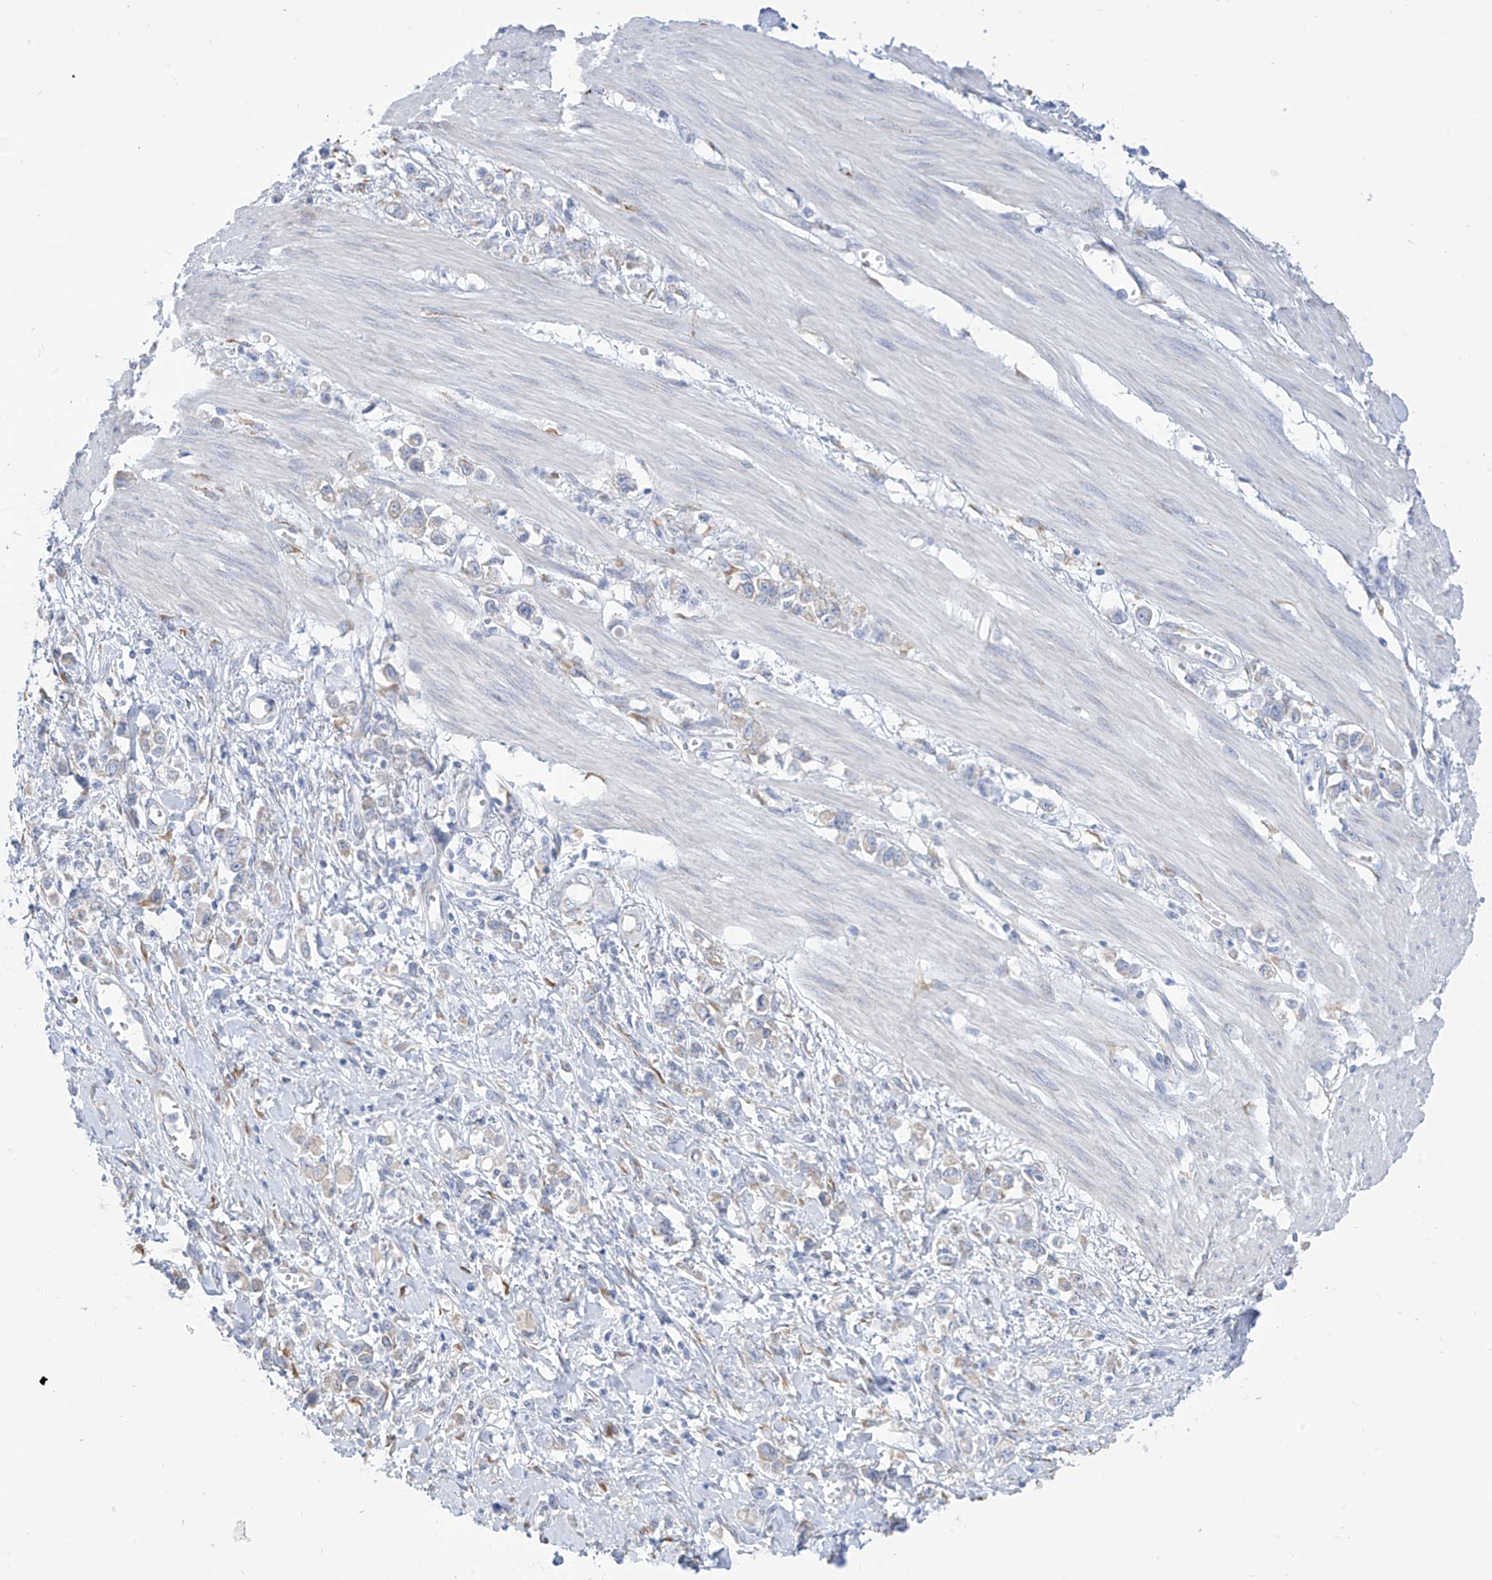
{"staining": {"intensity": "negative", "quantity": "none", "location": "none"}, "tissue": "stomach cancer", "cell_type": "Tumor cells", "image_type": "cancer", "snomed": [{"axis": "morphology", "description": "Adenocarcinoma, NOS"}, {"axis": "topography", "description": "Stomach"}], "caption": "The micrograph reveals no staining of tumor cells in stomach adenocarcinoma. (DAB (3,3'-diaminobenzidine) immunohistochemistry with hematoxylin counter stain).", "gene": "RCN2", "patient": {"sex": "female", "age": 76}}